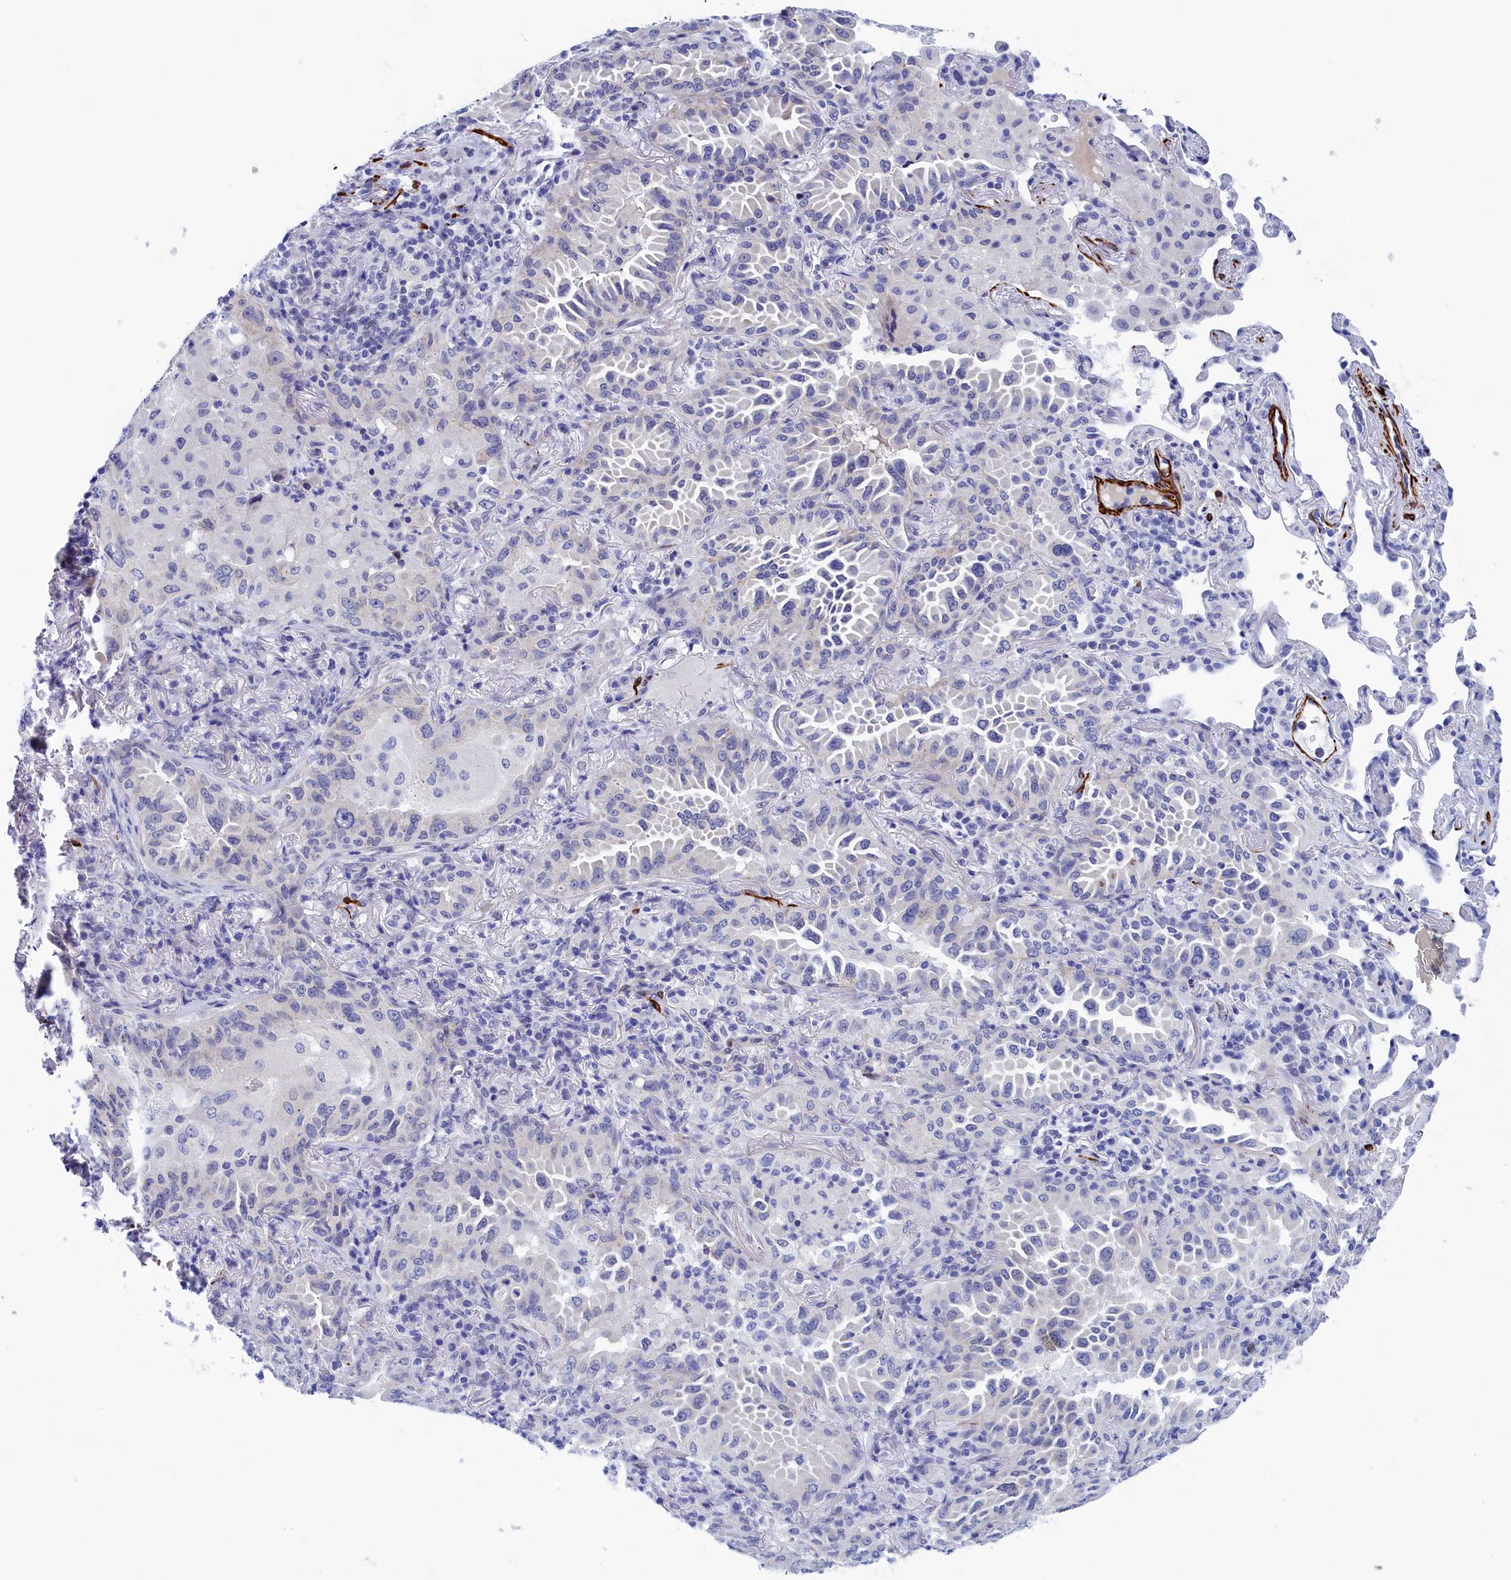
{"staining": {"intensity": "negative", "quantity": "none", "location": "none"}, "tissue": "lung cancer", "cell_type": "Tumor cells", "image_type": "cancer", "snomed": [{"axis": "morphology", "description": "Adenocarcinoma, NOS"}, {"axis": "topography", "description": "Lung"}], "caption": "Immunohistochemical staining of human lung cancer (adenocarcinoma) reveals no significant staining in tumor cells. (Stains: DAB immunohistochemistry (IHC) with hematoxylin counter stain, Microscopy: brightfield microscopy at high magnification).", "gene": "WDR83", "patient": {"sex": "female", "age": 69}}